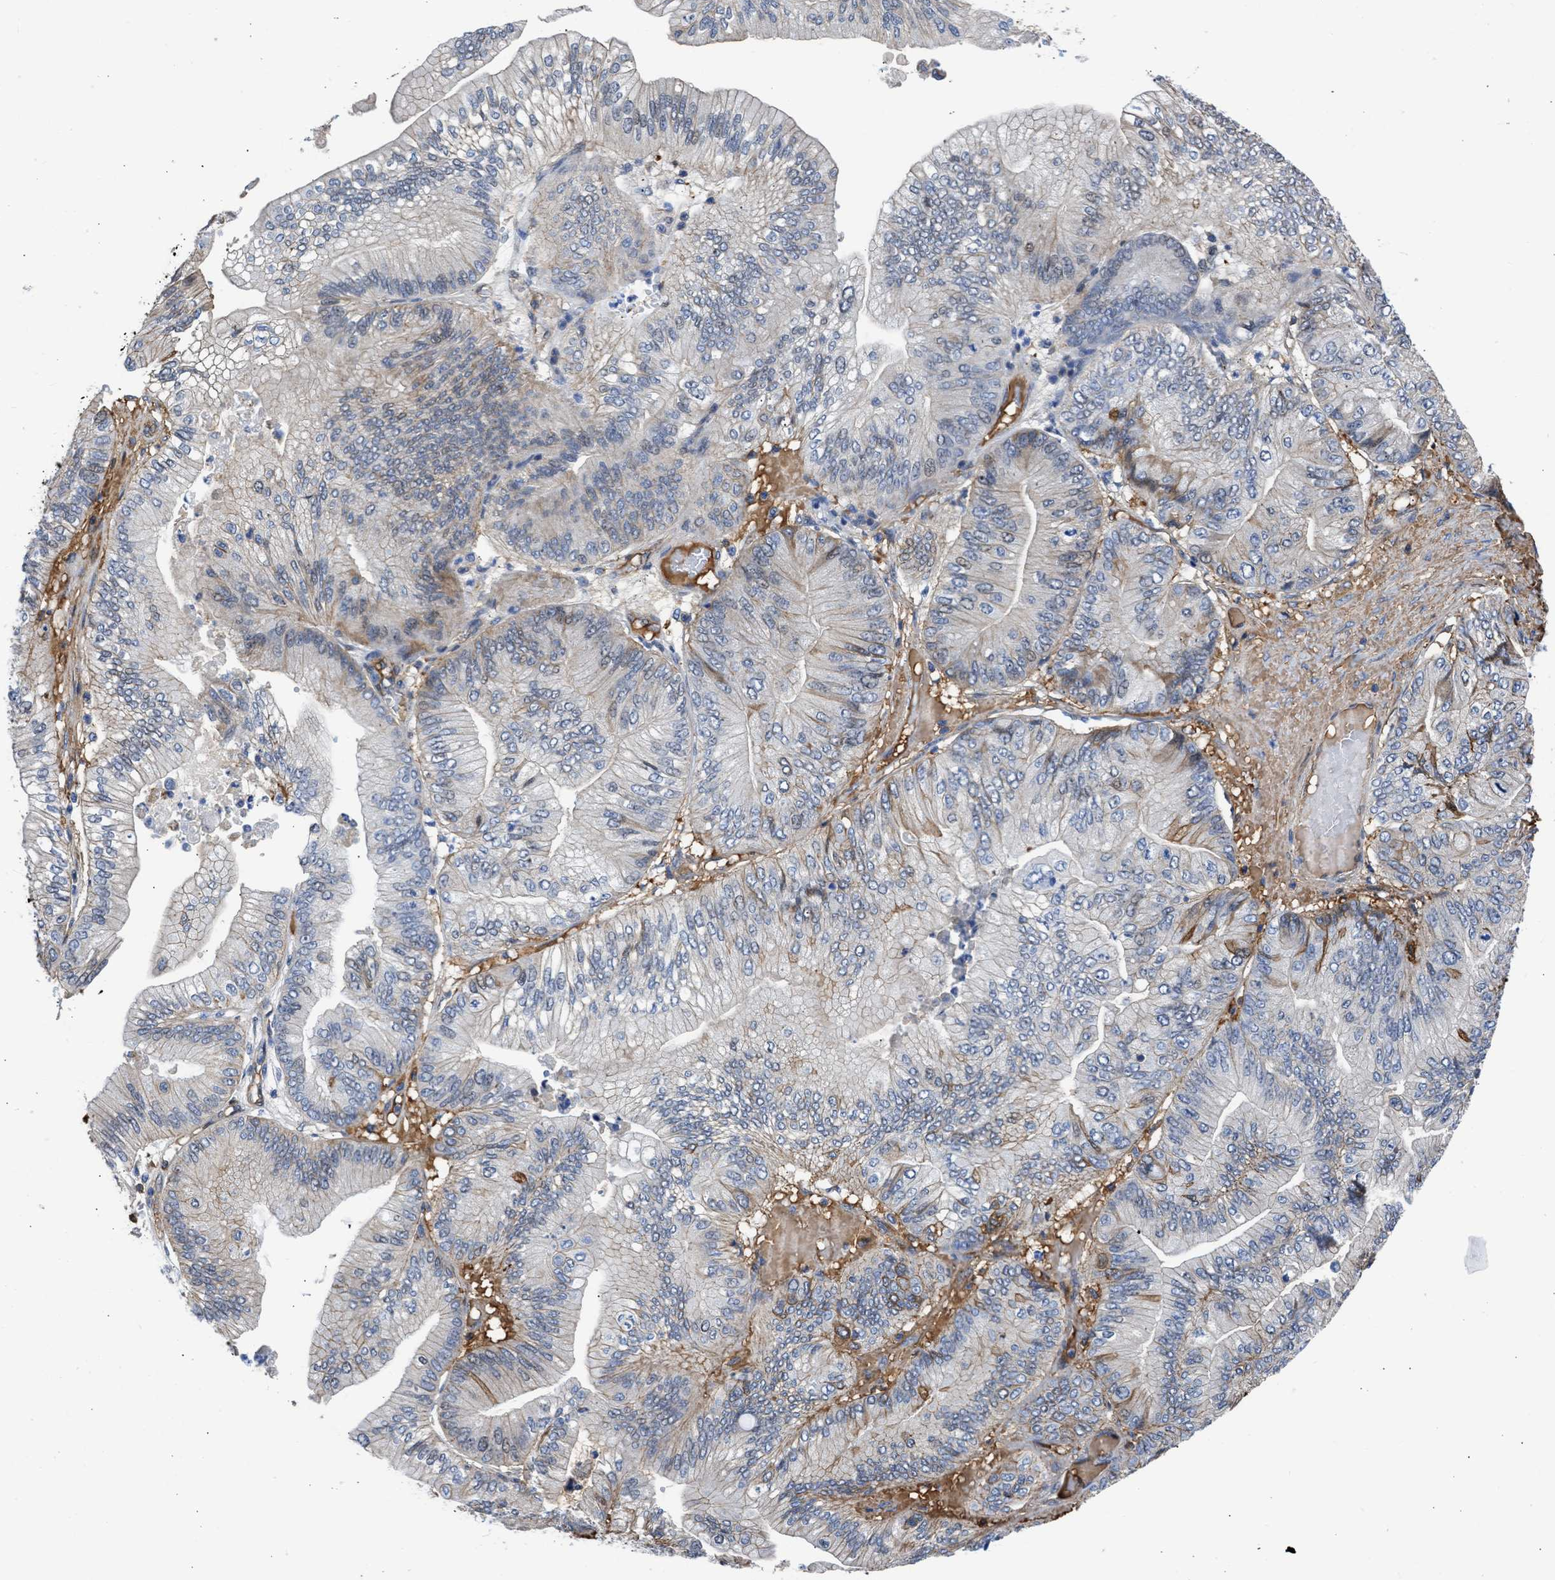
{"staining": {"intensity": "weak", "quantity": "<25%", "location": "cytoplasmic/membranous"}, "tissue": "ovarian cancer", "cell_type": "Tumor cells", "image_type": "cancer", "snomed": [{"axis": "morphology", "description": "Cystadenocarcinoma, mucinous, NOS"}, {"axis": "topography", "description": "Ovary"}], "caption": "DAB immunohistochemical staining of human ovarian mucinous cystadenocarcinoma displays no significant positivity in tumor cells.", "gene": "MAS1L", "patient": {"sex": "female", "age": 61}}